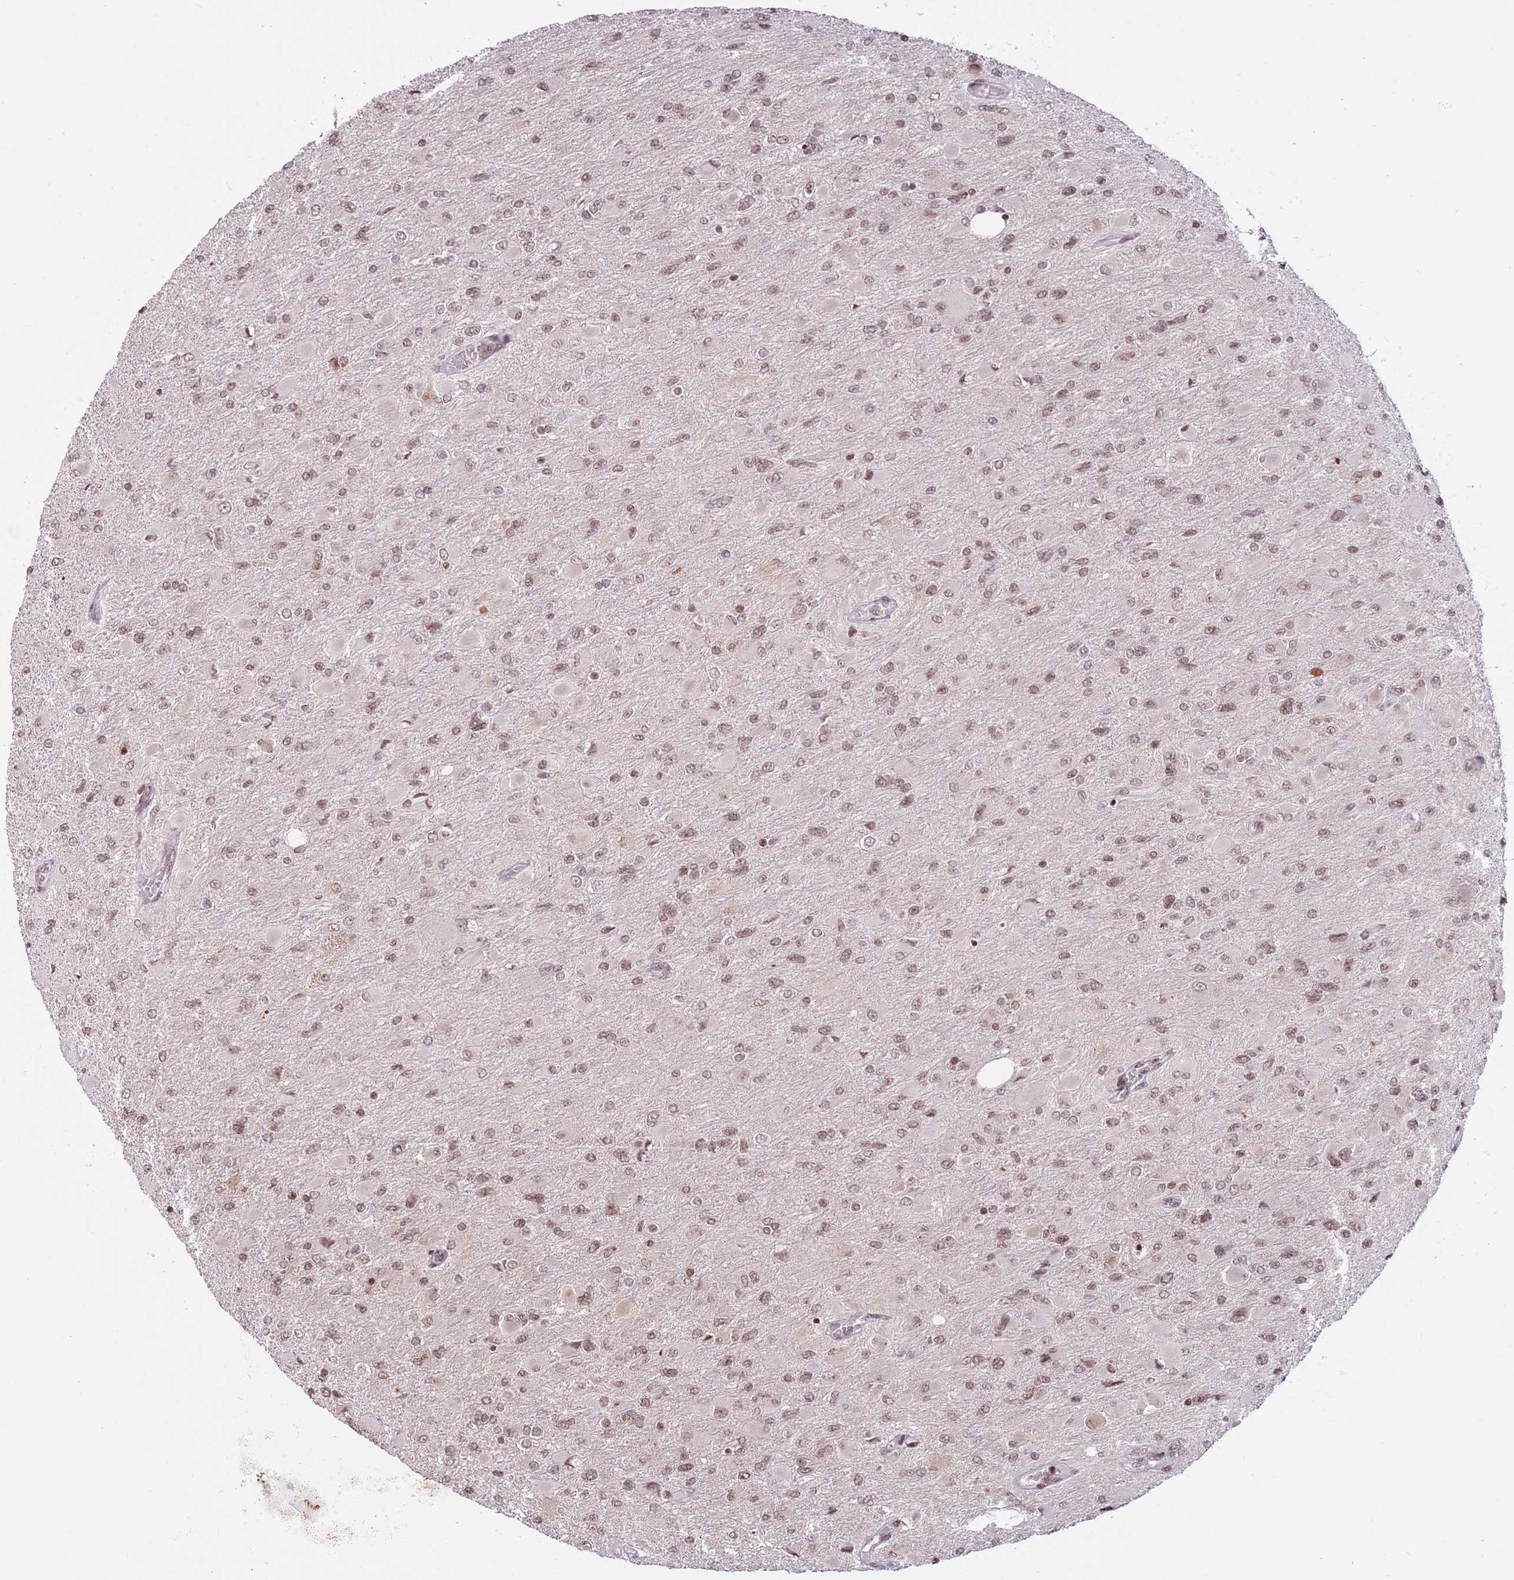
{"staining": {"intensity": "moderate", "quantity": ">75%", "location": "nuclear"}, "tissue": "glioma", "cell_type": "Tumor cells", "image_type": "cancer", "snomed": [{"axis": "morphology", "description": "Glioma, malignant, High grade"}, {"axis": "topography", "description": "Cerebral cortex"}], "caption": "IHC micrograph of glioma stained for a protein (brown), which shows medium levels of moderate nuclear positivity in about >75% of tumor cells.", "gene": "SH3RF3", "patient": {"sex": "female", "age": 36}}